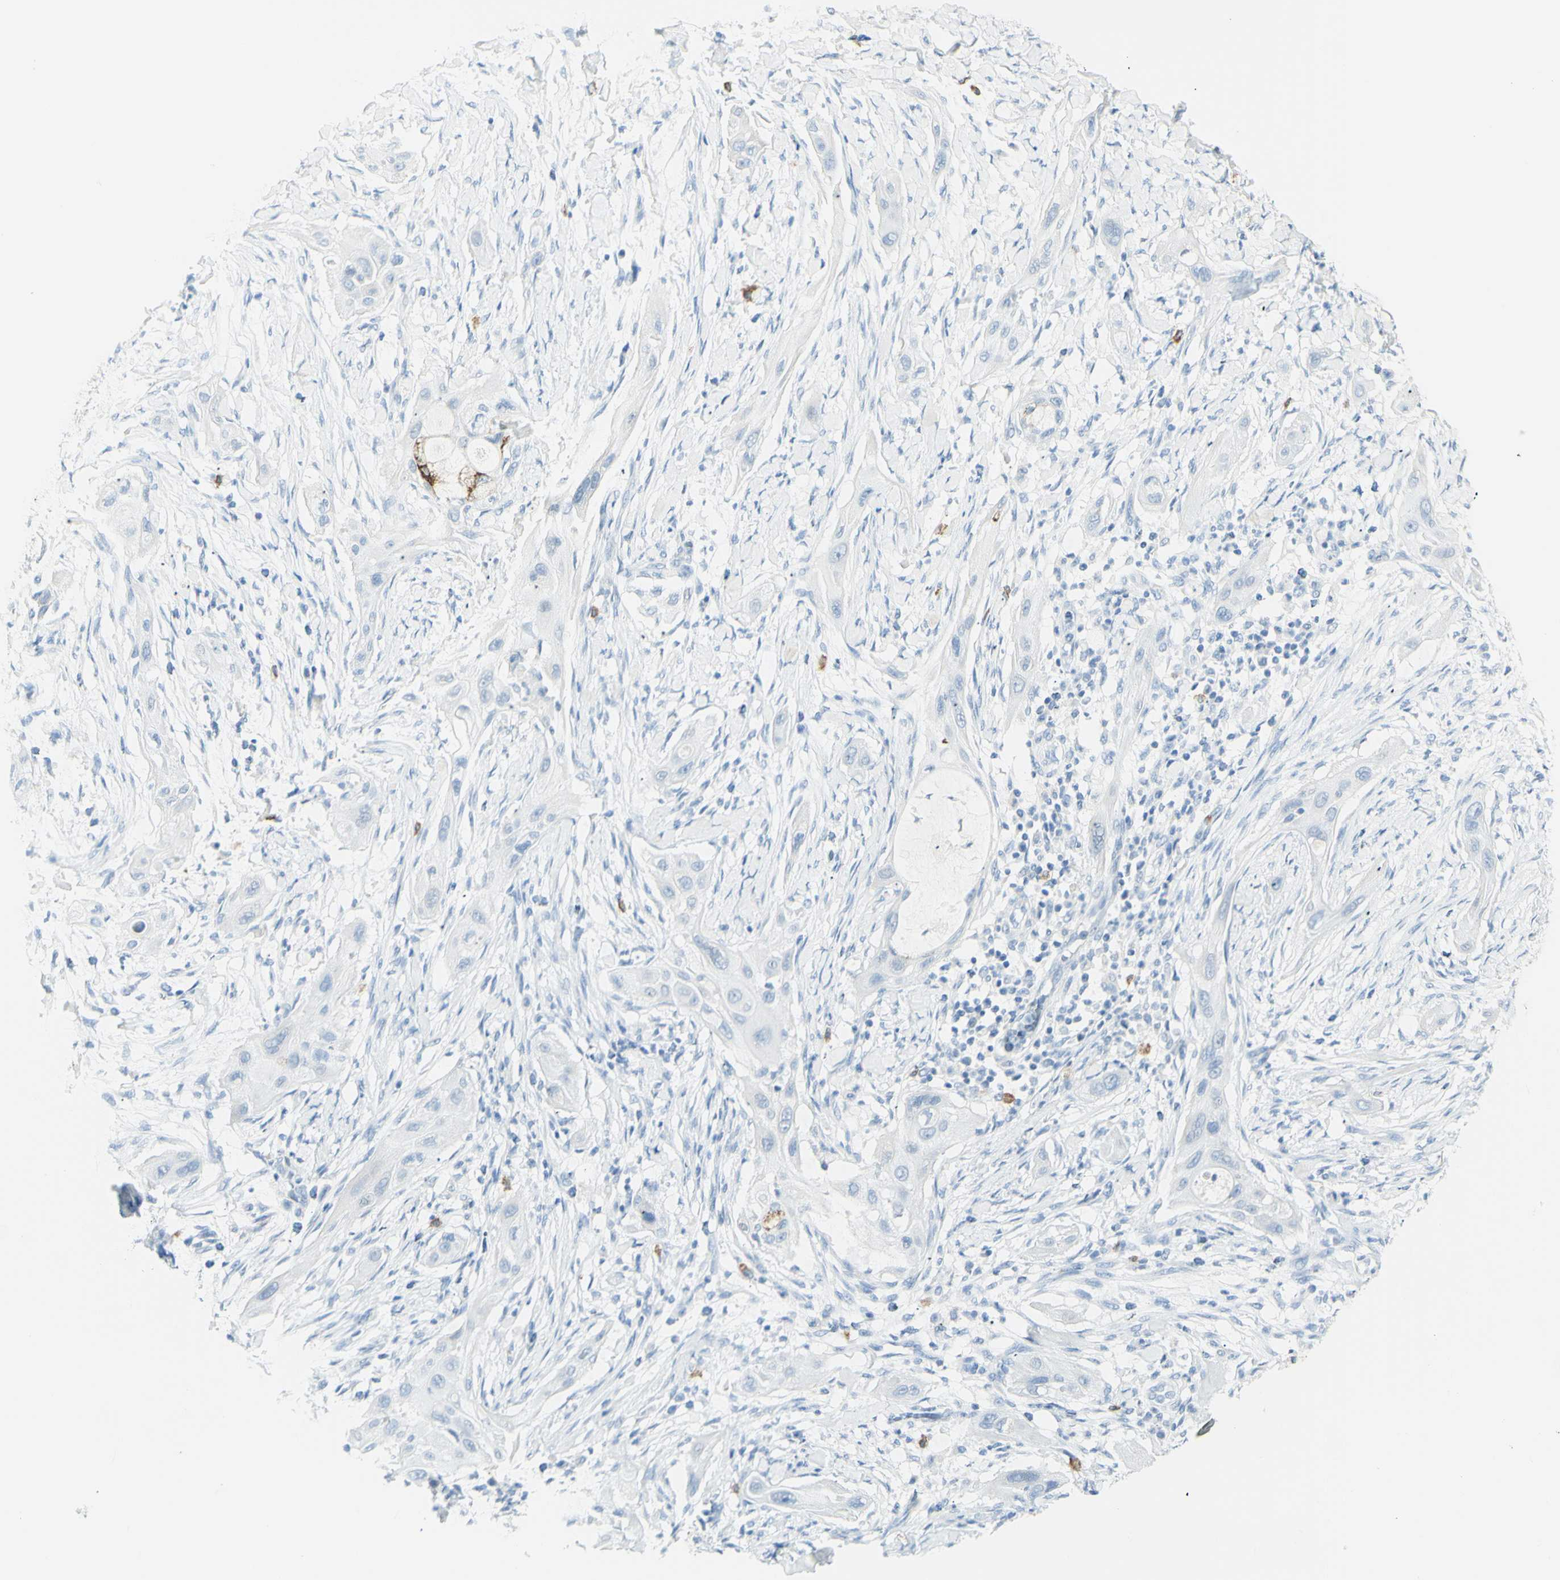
{"staining": {"intensity": "negative", "quantity": "none", "location": "none"}, "tissue": "lung cancer", "cell_type": "Tumor cells", "image_type": "cancer", "snomed": [{"axis": "morphology", "description": "Squamous cell carcinoma, NOS"}, {"axis": "topography", "description": "Lung"}], "caption": "Tumor cells show no significant protein staining in lung cancer (squamous cell carcinoma). (Brightfield microscopy of DAB (3,3'-diaminobenzidine) immunohistochemistry (IHC) at high magnification).", "gene": "LETM1", "patient": {"sex": "female", "age": 47}}